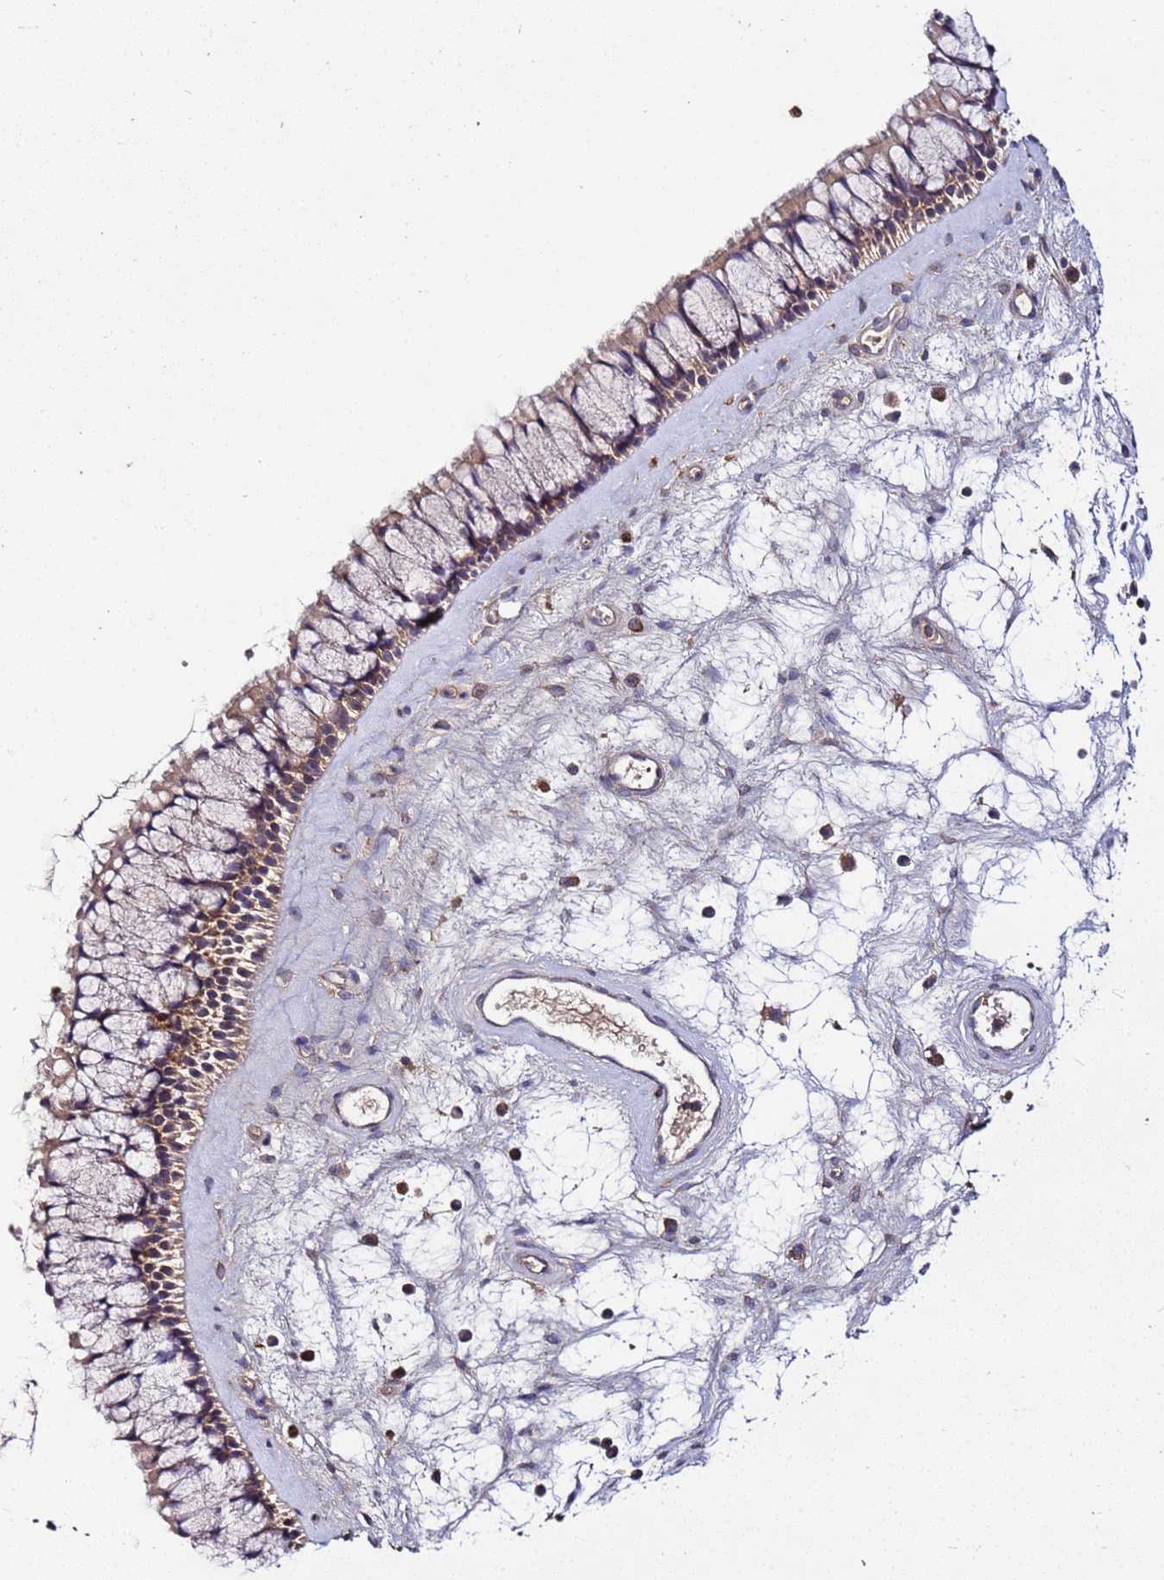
{"staining": {"intensity": "moderate", "quantity": "25%-75%", "location": "cytoplasmic/membranous"}, "tissue": "nasopharynx", "cell_type": "Respiratory epithelial cells", "image_type": "normal", "snomed": [{"axis": "morphology", "description": "Normal tissue, NOS"}, {"axis": "topography", "description": "Nasopharynx"}], "caption": "High-power microscopy captured an immunohistochemistry histopathology image of benign nasopharynx, revealing moderate cytoplasmic/membranous expression in approximately 25%-75% of respiratory epithelial cells.", "gene": "GSPT2", "patient": {"sex": "male", "age": 64}}